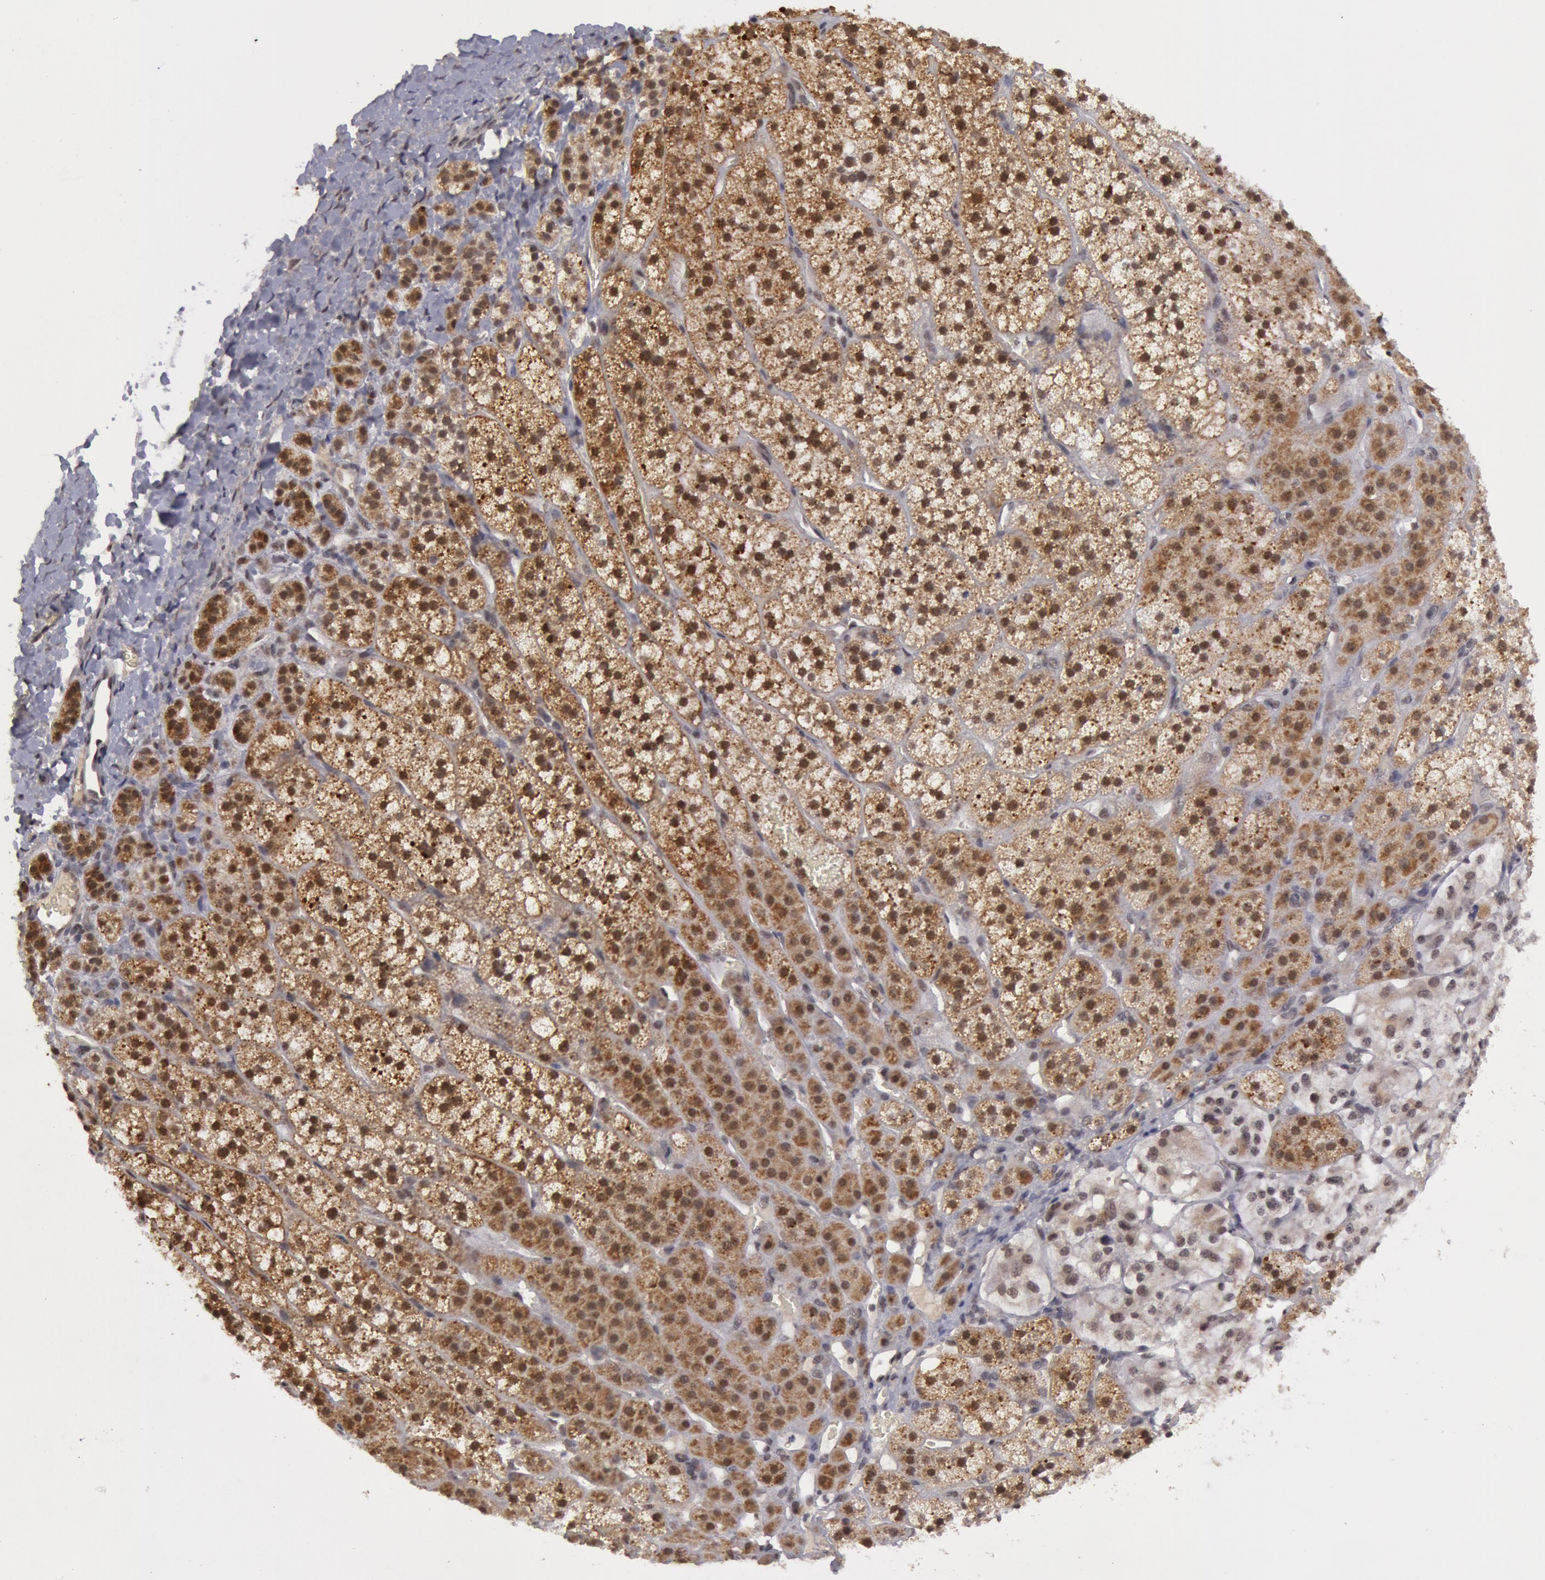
{"staining": {"intensity": "moderate", "quantity": ">75%", "location": "cytoplasmic/membranous"}, "tissue": "adrenal gland", "cell_type": "Glandular cells", "image_type": "normal", "snomed": [{"axis": "morphology", "description": "Normal tissue, NOS"}, {"axis": "topography", "description": "Adrenal gland"}], "caption": "About >75% of glandular cells in unremarkable human adrenal gland show moderate cytoplasmic/membranous protein positivity as visualized by brown immunohistochemical staining.", "gene": "VRTN", "patient": {"sex": "female", "age": 44}}